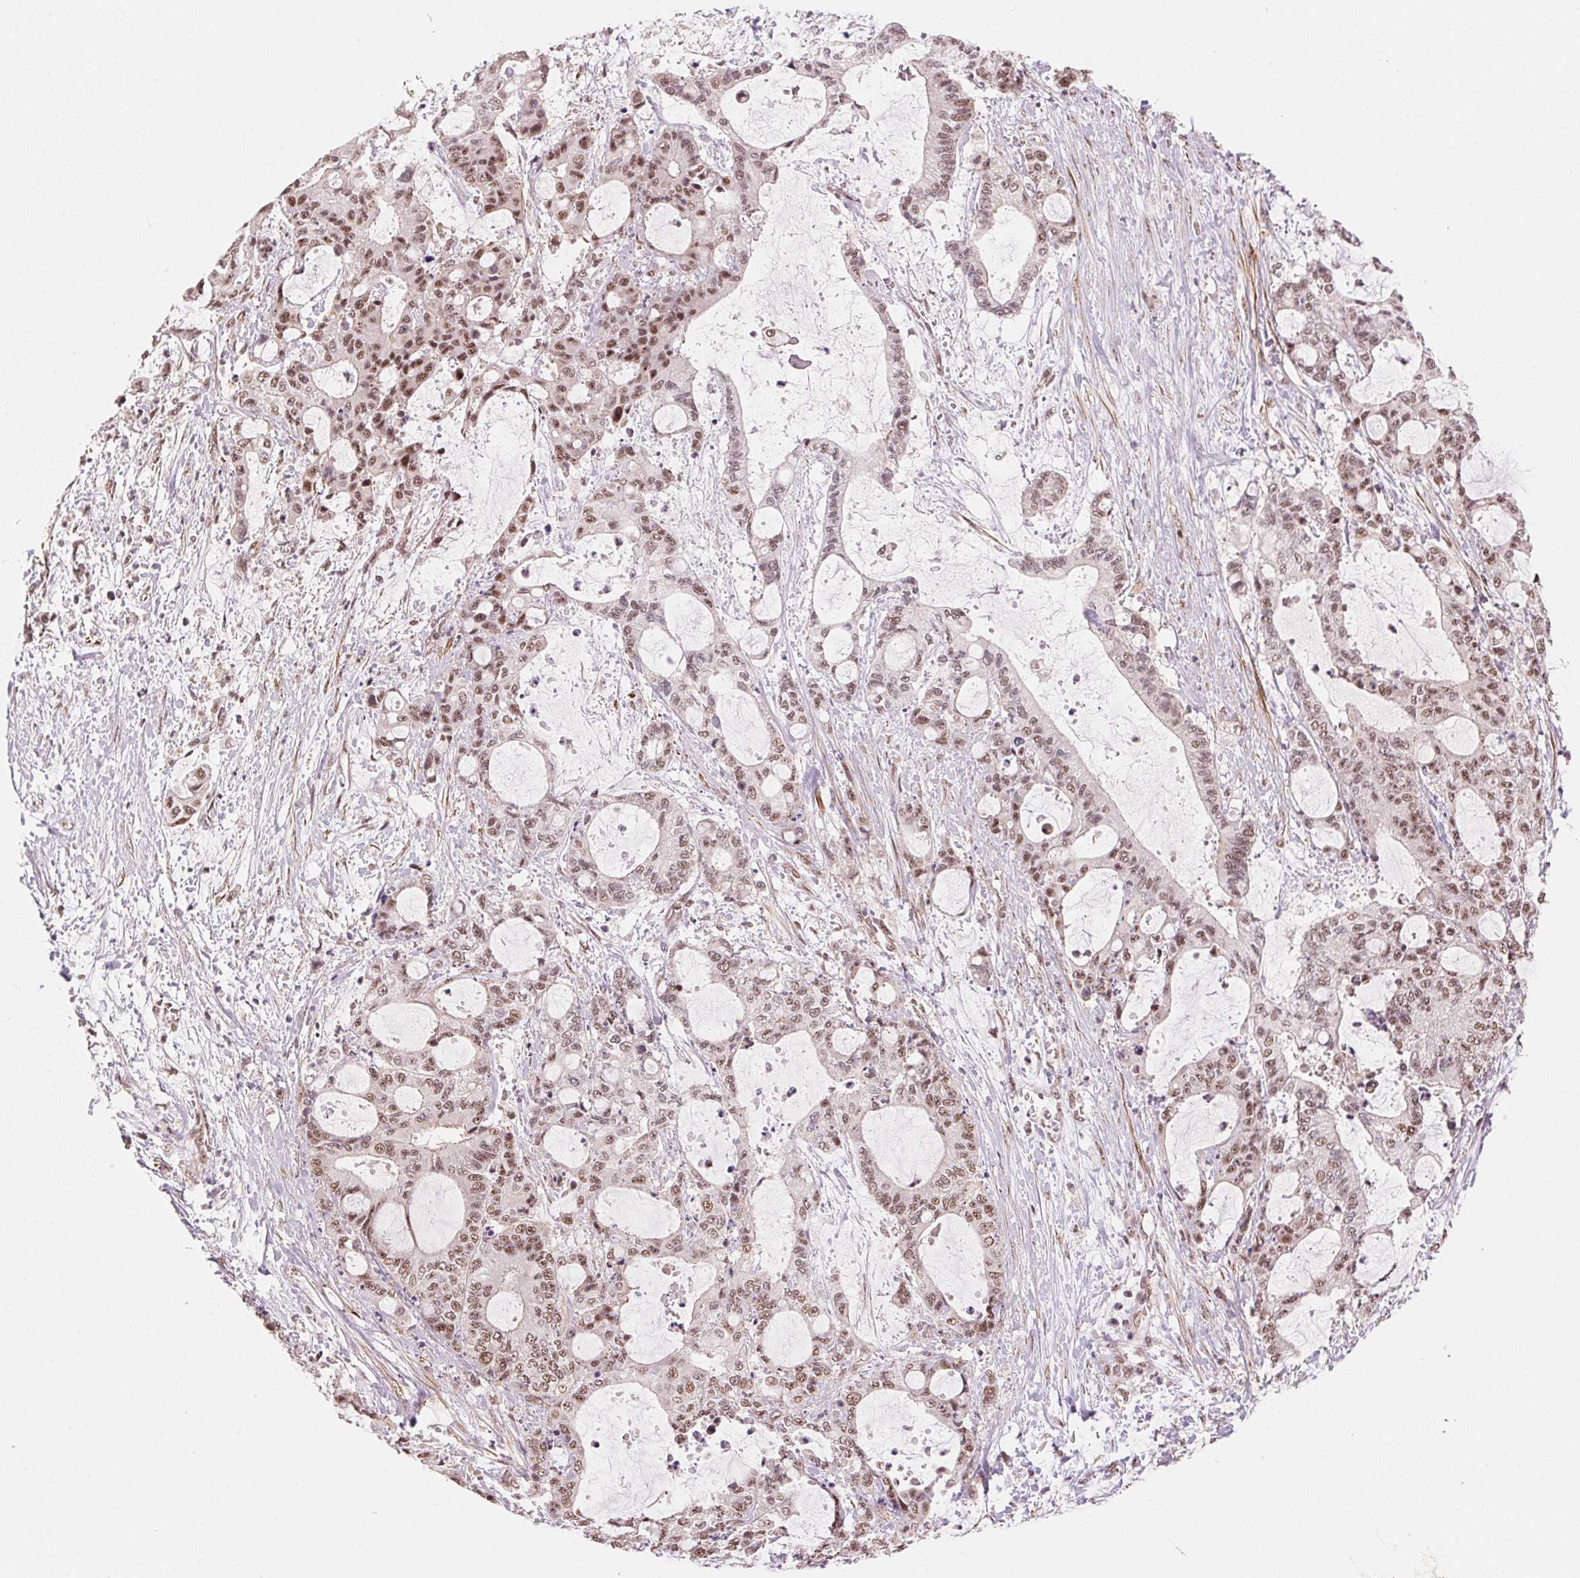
{"staining": {"intensity": "moderate", "quantity": ">75%", "location": "nuclear"}, "tissue": "liver cancer", "cell_type": "Tumor cells", "image_type": "cancer", "snomed": [{"axis": "morphology", "description": "Normal tissue, NOS"}, {"axis": "morphology", "description": "Cholangiocarcinoma"}, {"axis": "topography", "description": "Liver"}, {"axis": "topography", "description": "Peripheral nerve tissue"}], "caption": "Protein positivity by immunohistochemistry (IHC) demonstrates moderate nuclear staining in about >75% of tumor cells in liver cancer (cholangiocarcinoma). The protein is shown in brown color, while the nuclei are stained blue.", "gene": "HNRNPDL", "patient": {"sex": "female", "age": 73}}